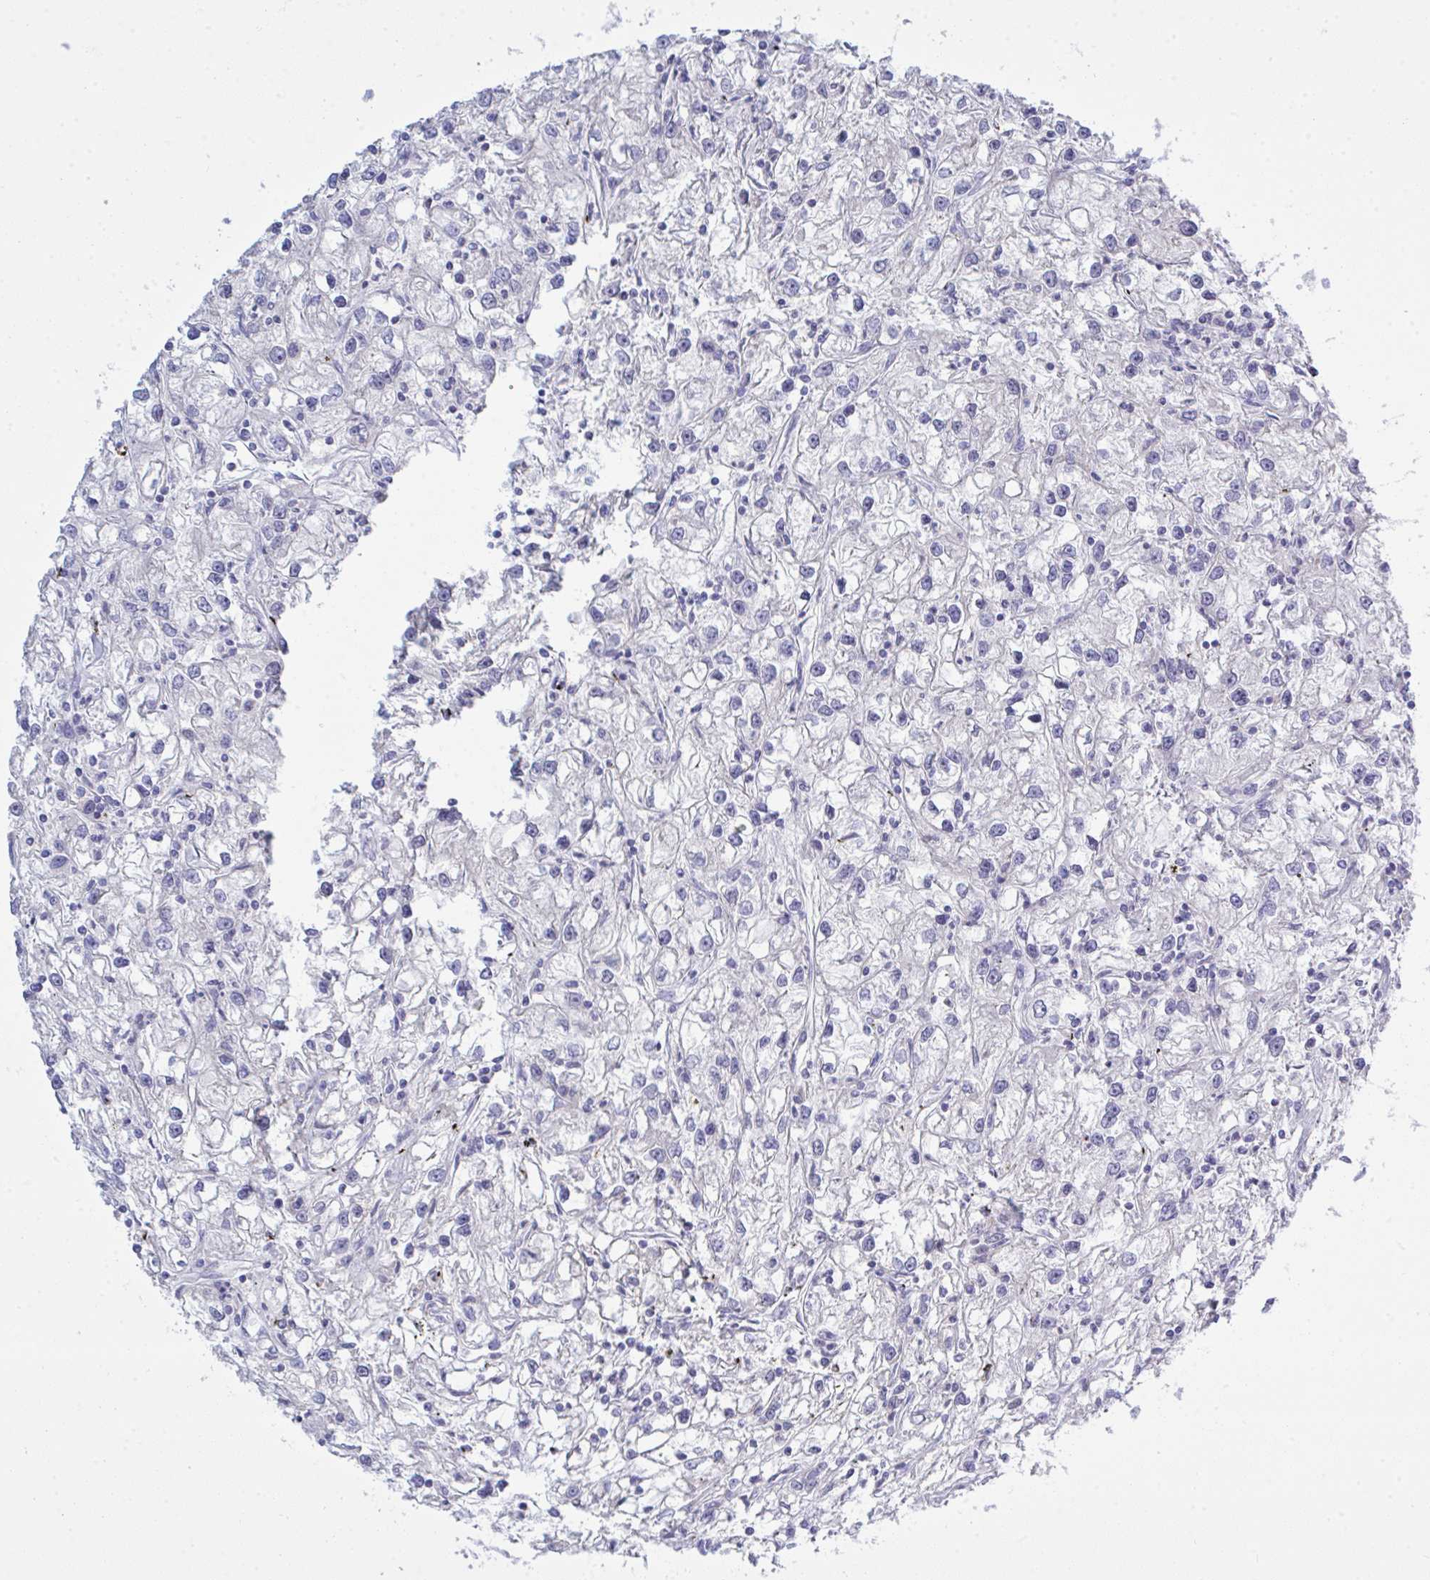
{"staining": {"intensity": "negative", "quantity": "none", "location": "none"}, "tissue": "renal cancer", "cell_type": "Tumor cells", "image_type": "cancer", "snomed": [{"axis": "morphology", "description": "Adenocarcinoma, NOS"}, {"axis": "topography", "description": "Kidney"}], "caption": "Micrograph shows no protein expression in tumor cells of renal cancer tissue.", "gene": "NDUFA7", "patient": {"sex": "female", "age": 59}}